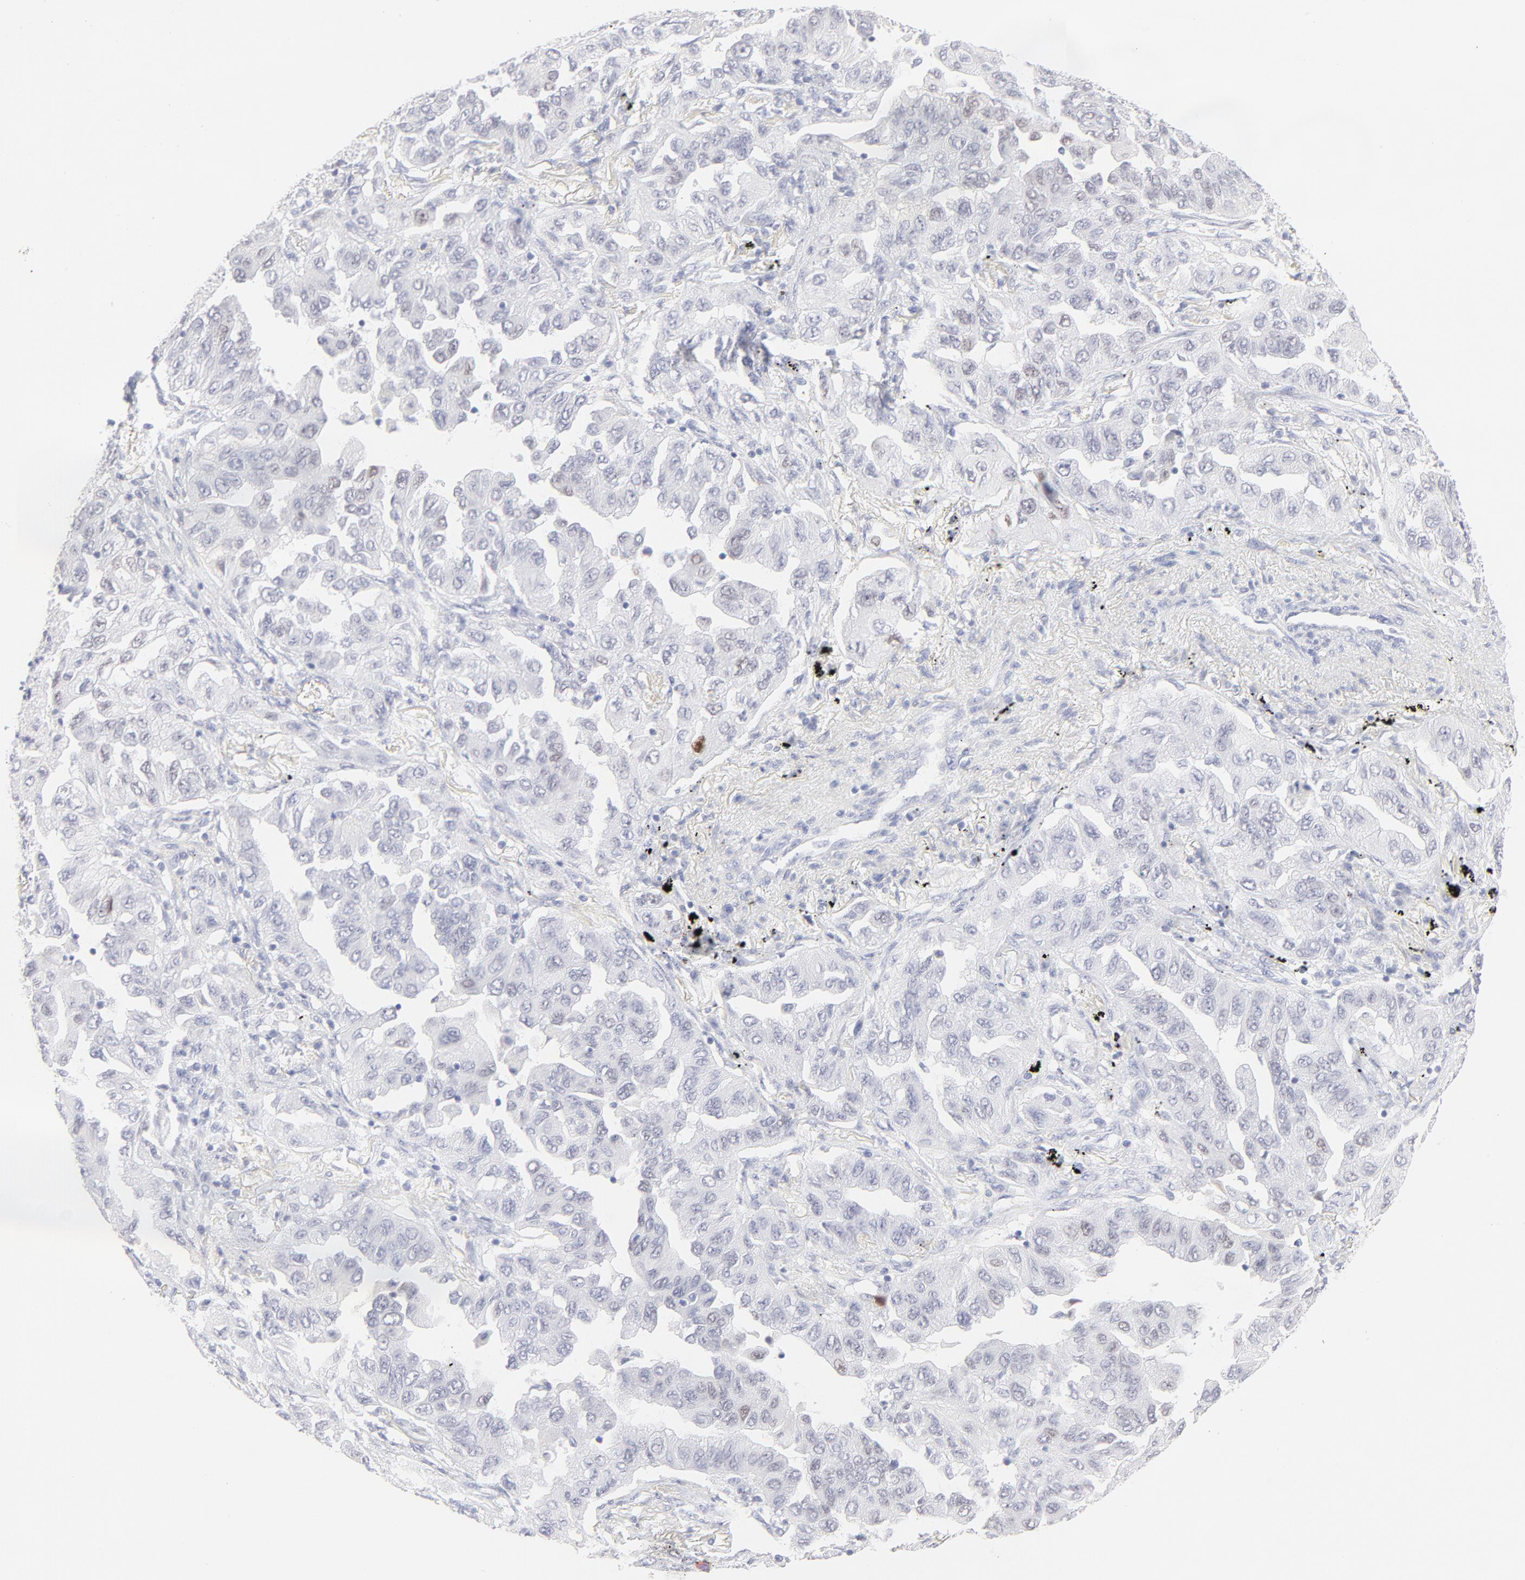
{"staining": {"intensity": "weak", "quantity": "<25%", "location": "nuclear"}, "tissue": "lung cancer", "cell_type": "Tumor cells", "image_type": "cancer", "snomed": [{"axis": "morphology", "description": "Adenocarcinoma, NOS"}, {"axis": "topography", "description": "Lung"}], "caption": "Lung cancer (adenocarcinoma) was stained to show a protein in brown. There is no significant expression in tumor cells. (Immunohistochemistry, brightfield microscopy, high magnification).", "gene": "ELF3", "patient": {"sex": "female", "age": 65}}